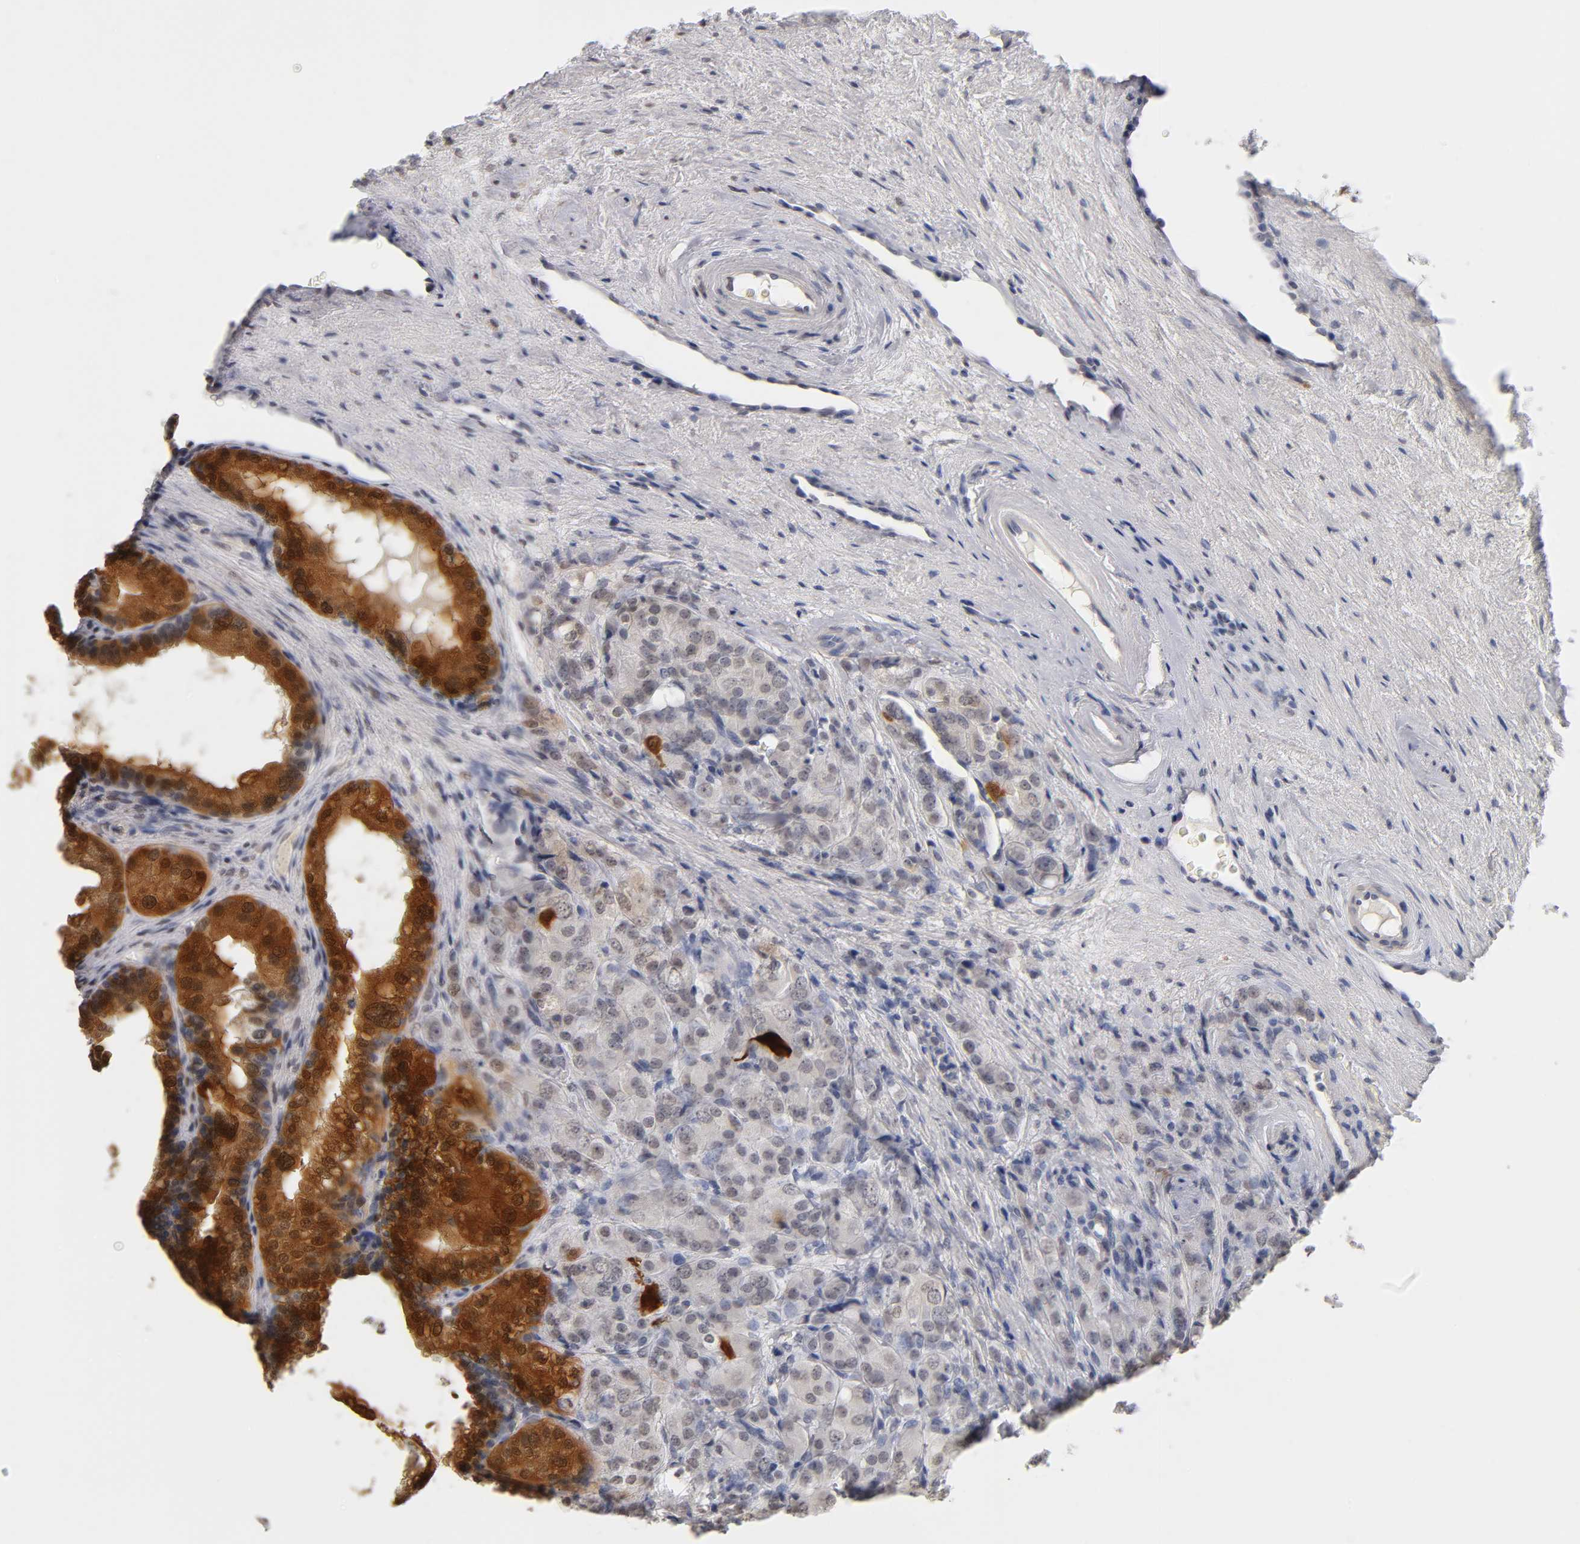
{"staining": {"intensity": "weak", "quantity": "<25%", "location": "cytoplasmic/membranous,nuclear"}, "tissue": "prostate cancer", "cell_type": "Tumor cells", "image_type": "cancer", "snomed": [{"axis": "morphology", "description": "Adenocarcinoma, High grade"}, {"axis": "topography", "description": "Prostate"}], "caption": "Immunohistochemistry micrograph of neoplastic tissue: human prostate cancer stained with DAB shows no significant protein positivity in tumor cells. (Brightfield microscopy of DAB immunohistochemistry at high magnification).", "gene": "CRABP2", "patient": {"sex": "male", "age": 68}}